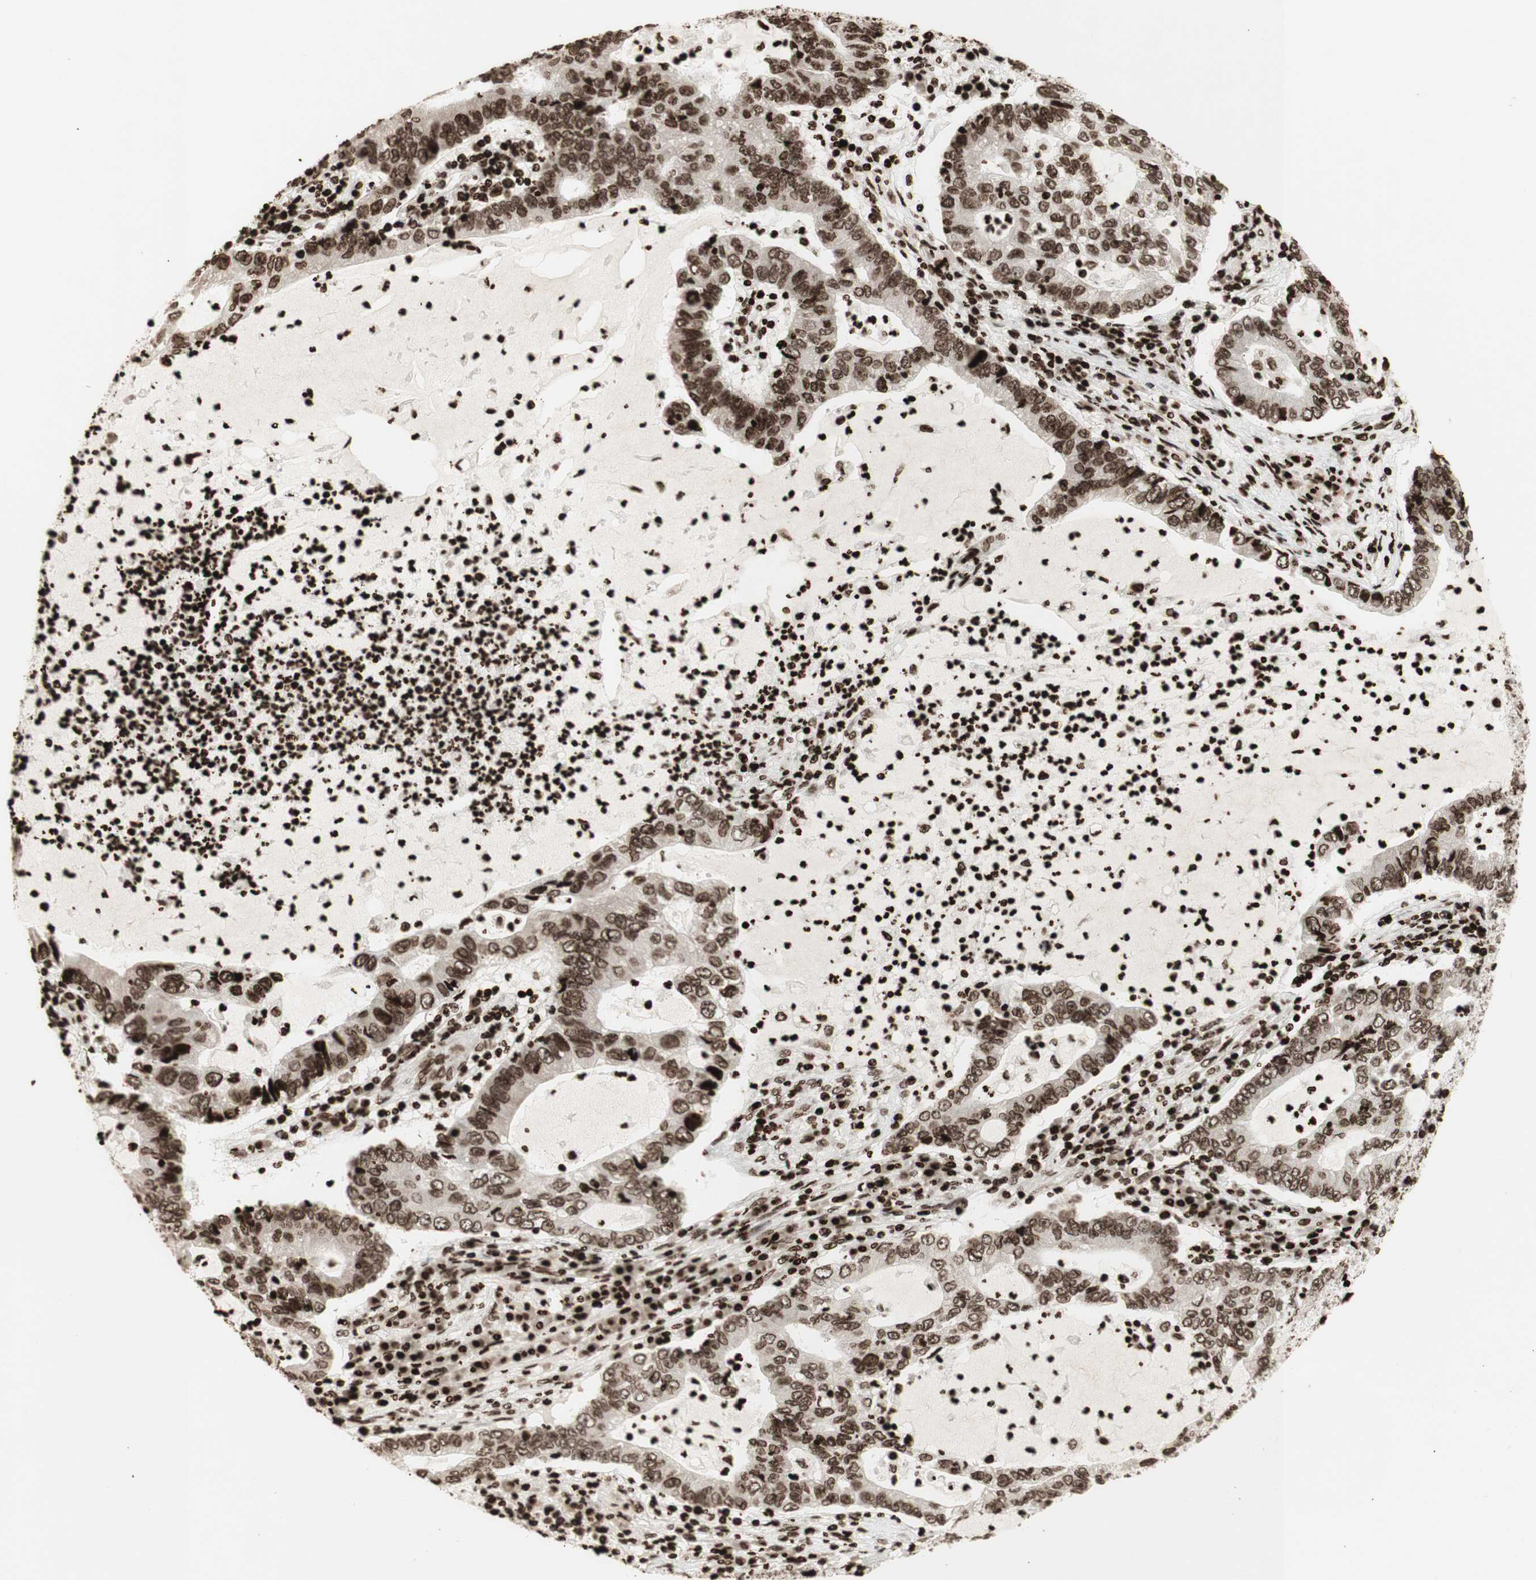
{"staining": {"intensity": "strong", "quantity": ">75%", "location": "nuclear"}, "tissue": "lung cancer", "cell_type": "Tumor cells", "image_type": "cancer", "snomed": [{"axis": "morphology", "description": "Adenocarcinoma, NOS"}, {"axis": "topography", "description": "Lung"}], "caption": "This is a histology image of immunohistochemistry (IHC) staining of adenocarcinoma (lung), which shows strong staining in the nuclear of tumor cells.", "gene": "NCAPD2", "patient": {"sex": "female", "age": 51}}